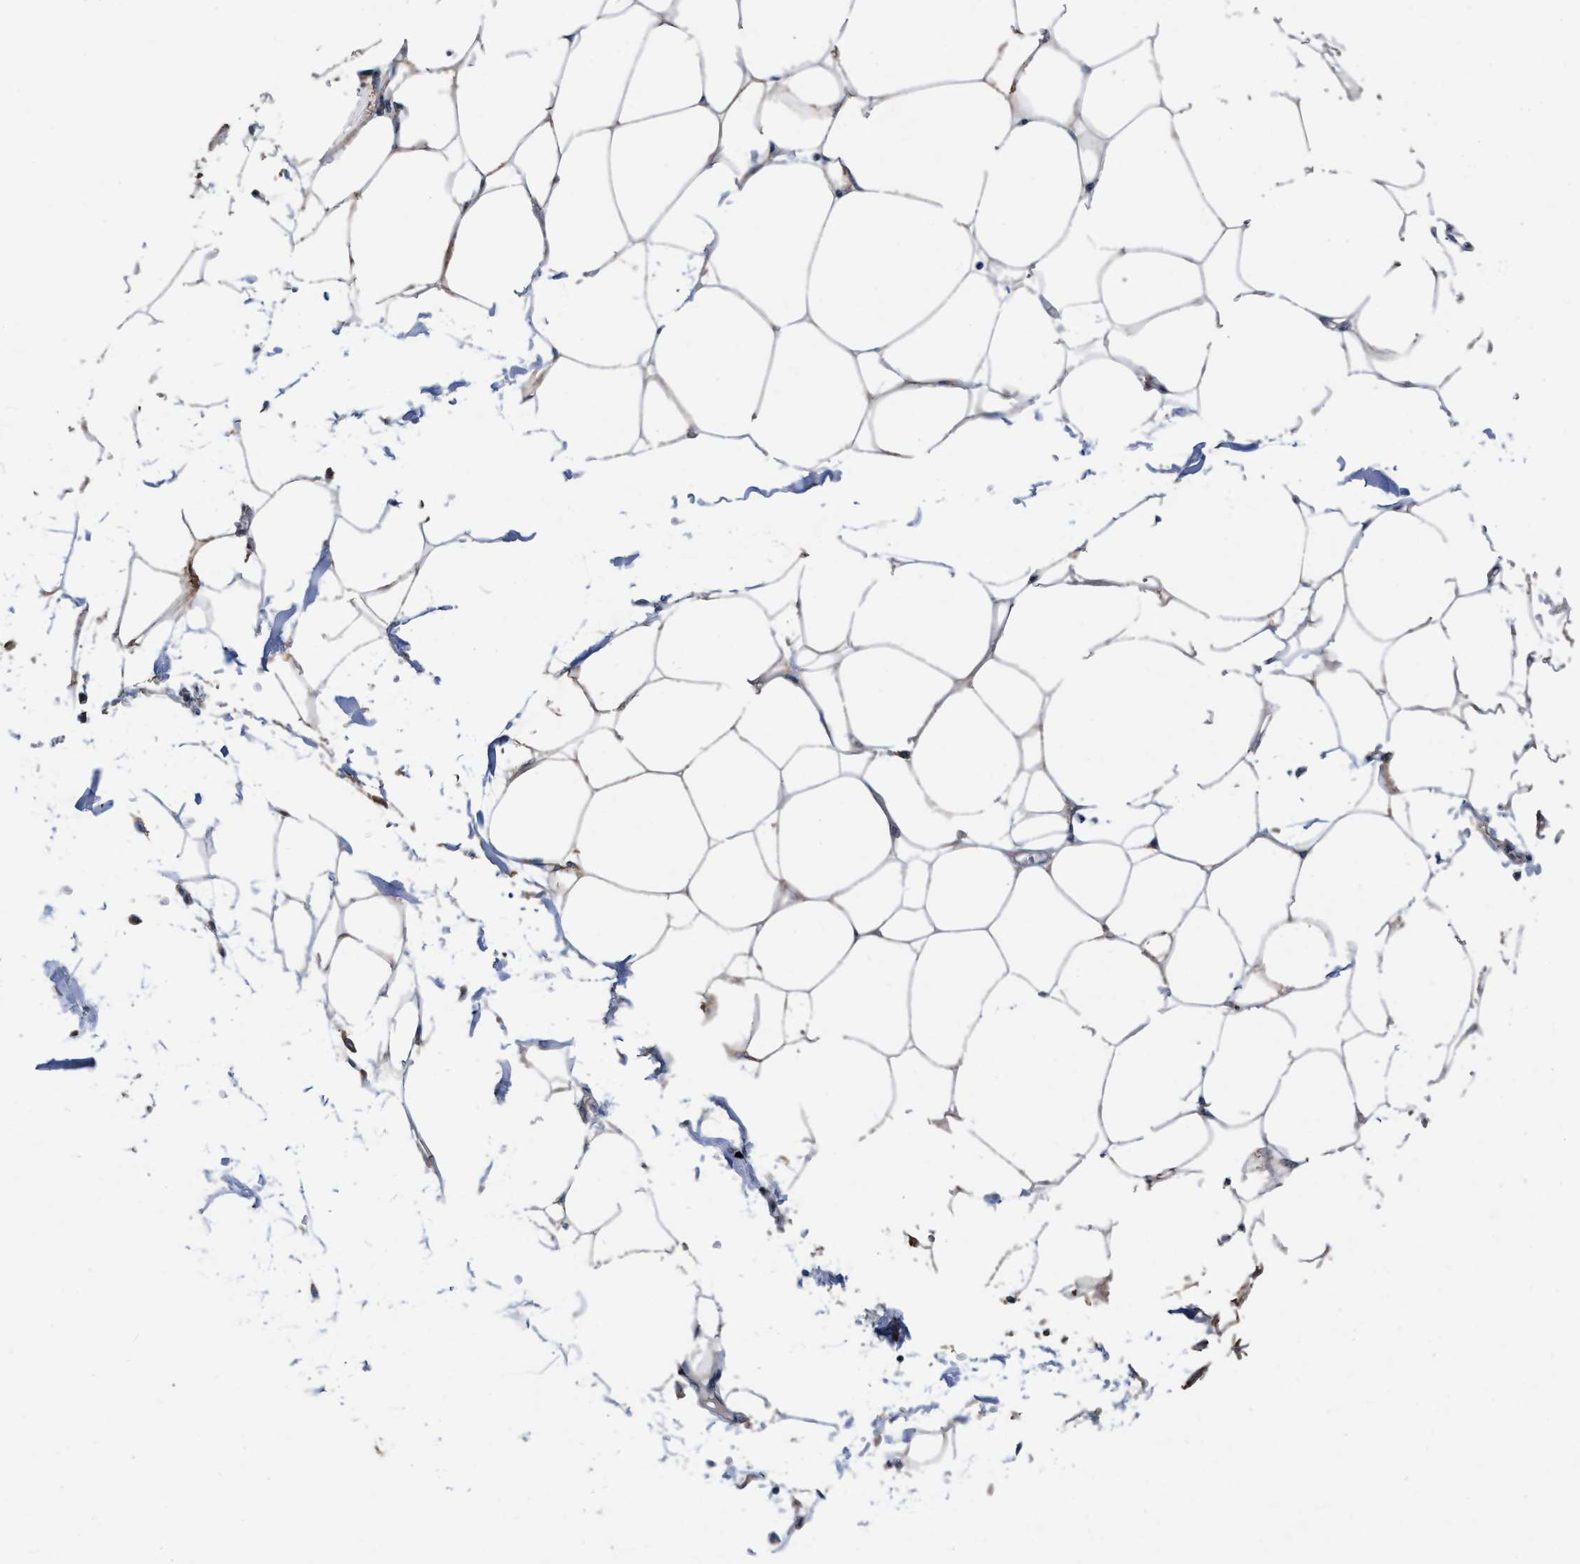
{"staining": {"intensity": "weak", "quantity": "25%-75%", "location": "cytoplasmic/membranous"}, "tissue": "adipose tissue", "cell_type": "Adipocytes", "image_type": "normal", "snomed": [{"axis": "morphology", "description": "Normal tissue, NOS"}, {"axis": "morphology", "description": "Adenocarcinoma, NOS"}, {"axis": "topography", "description": "Colon"}, {"axis": "topography", "description": "Peripheral nerve tissue"}], "caption": "The immunohistochemical stain labels weak cytoplasmic/membranous positivity in adipocytes of unremarkable adipose tissue. Immunohistochemistry stains the protein of interest in brown and the nuclei are stained blue.", "gene": "TMEM131", "patient": {"sex": "male", "age": 14}}